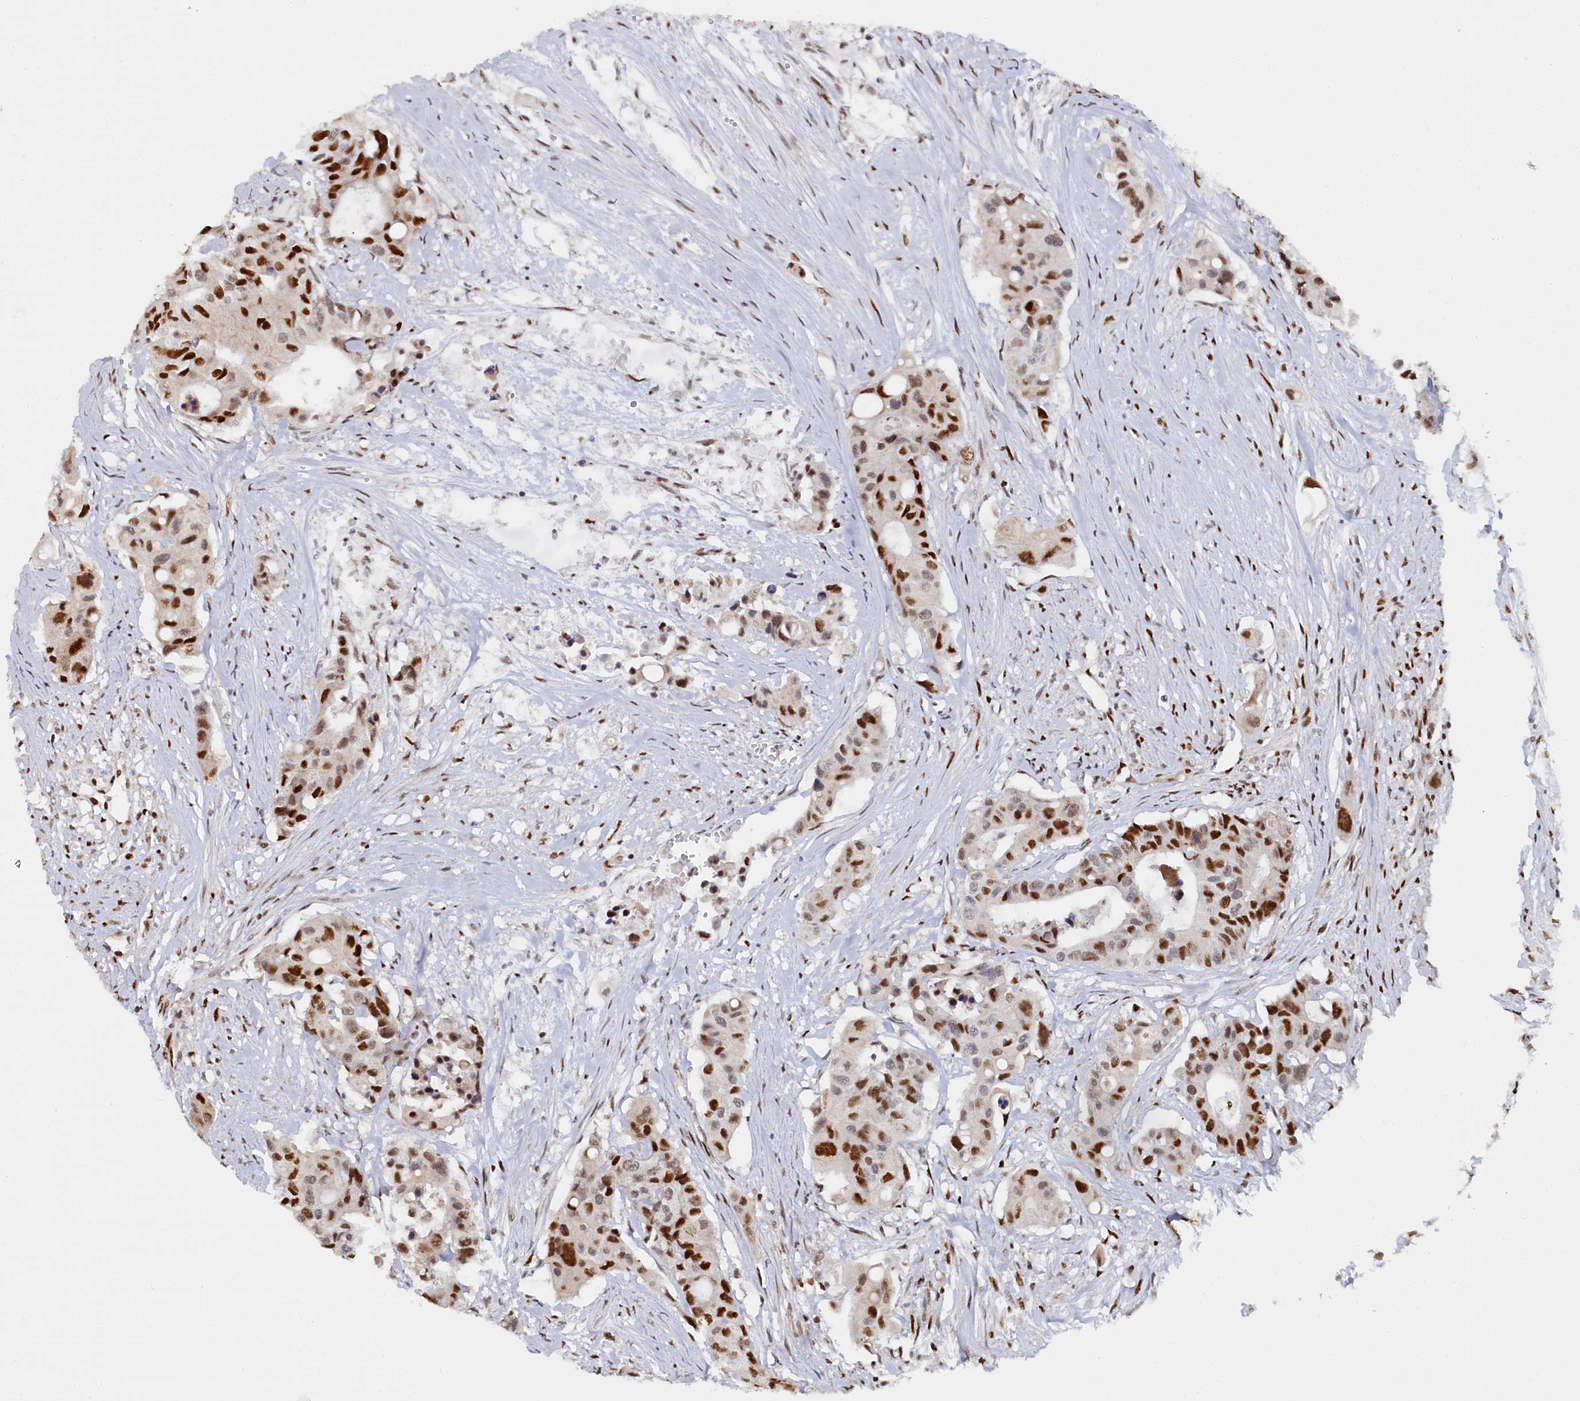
{"staining": {"intensity": "strong", "quantity": ">75%", "location": "nuclear"}, "tissue": "colorectal cancer", "cell_type": "Tumor cells", "image_type": "cancer", "snomed": [{"axis": "morphology", "description": "Adenocarcinoma, NOS"}, {"axis": "topography", "description": "Colon"}], "caption": "IHC of colorectal adenocarcinoma reveals high levels of strong nuclear staining in approximately >75% of tumor cells.", "gene": "BUB3", "patient": {"sex": "male", "age": 77}}